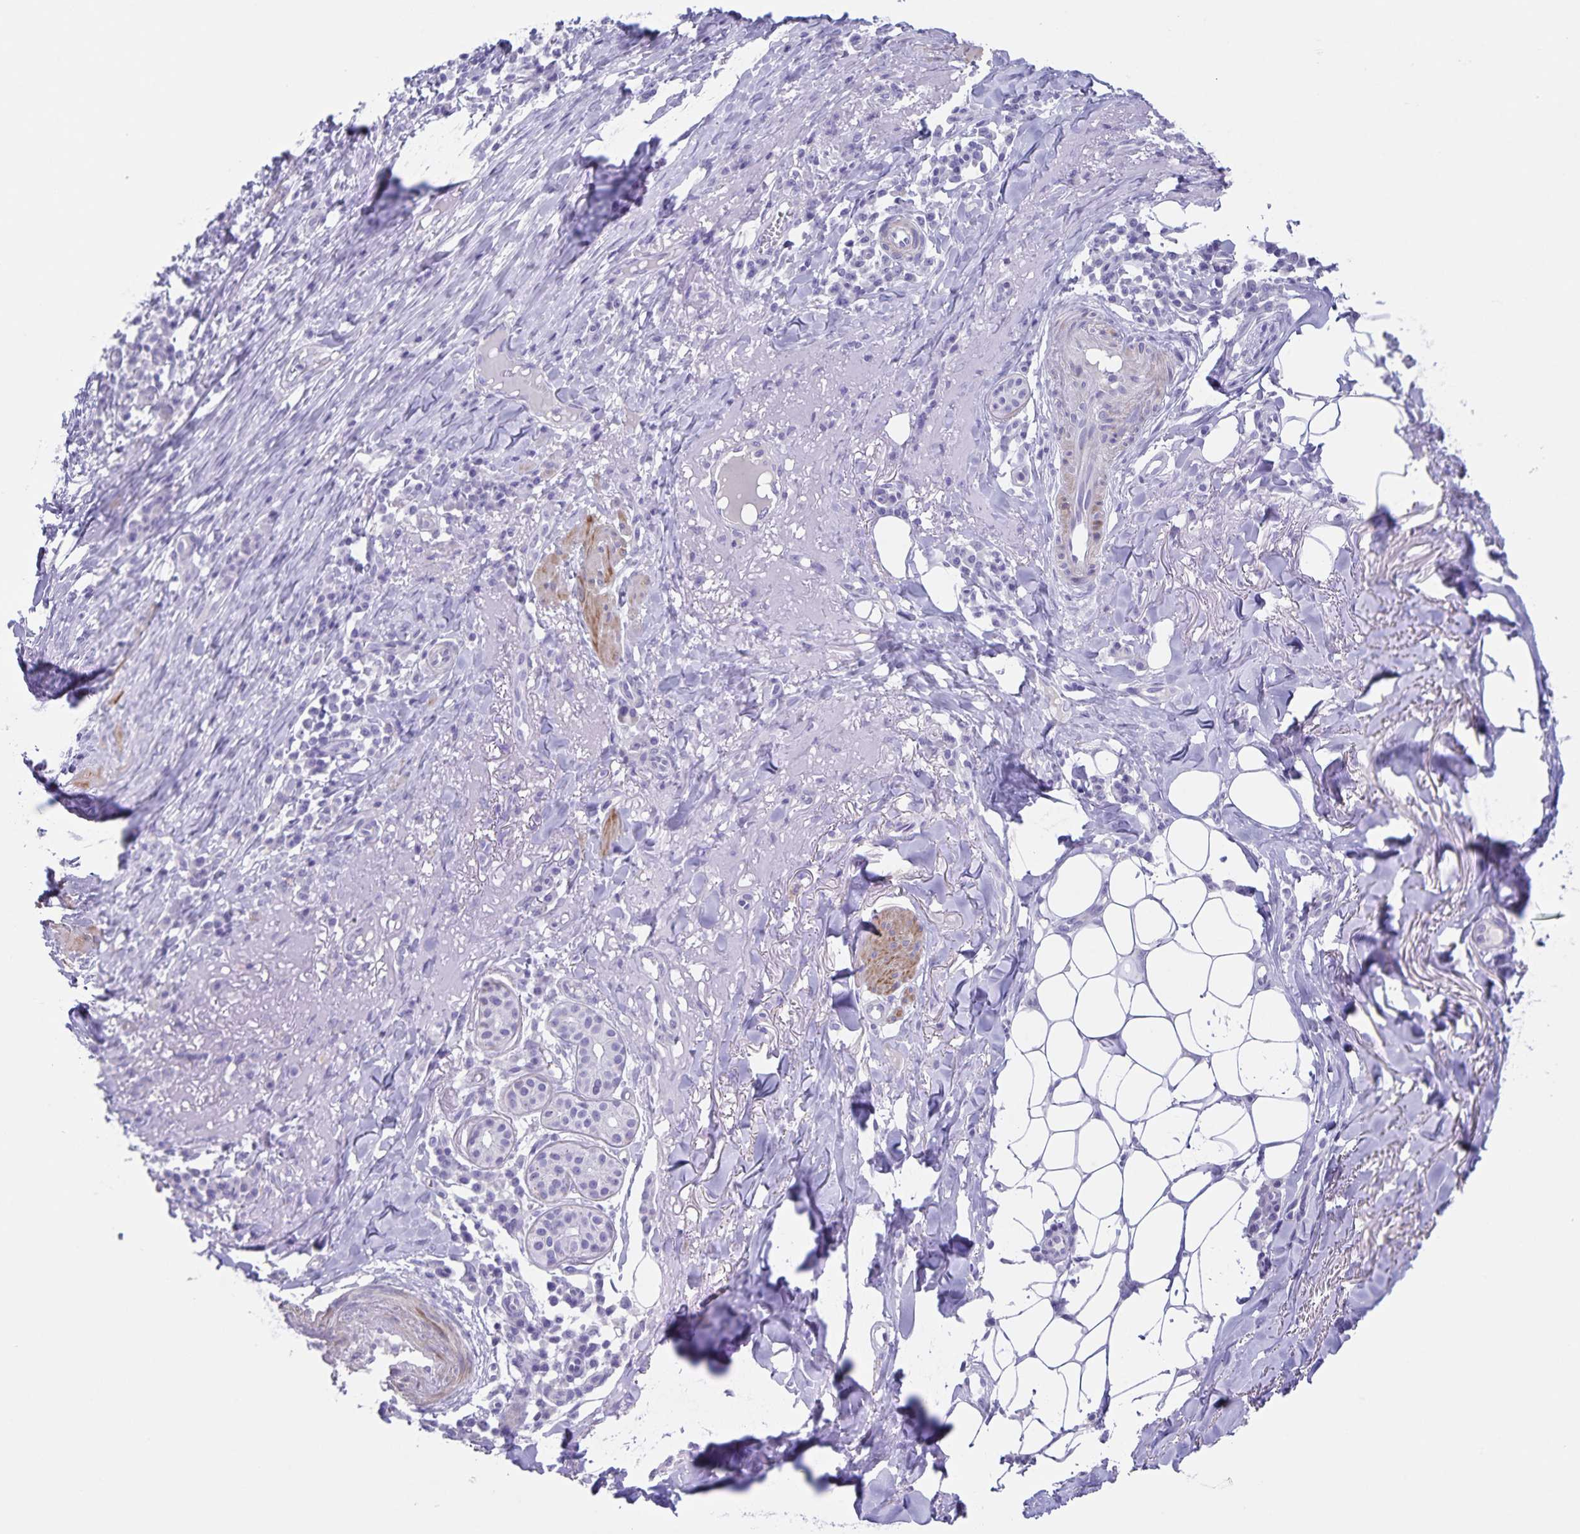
{"staining": {"intensity": "negative", "quantity": "none", "location": "none"}, "tissue": "skin cancer", "cell_type": "Tumor cells", "image_type": "cancer", "snomed": [{"axis": "morphology", "description": "Basal cell carcinoma"}, {"axis": "topography", "description": "Skin"}], "caption": "Skin basal cell carcinoma stained for a protein using immunohistochemistry (IHC) reveals no staining tumor cells.", "gene": "C11orf42", "patient": {"sex": "female", "age": 93}}